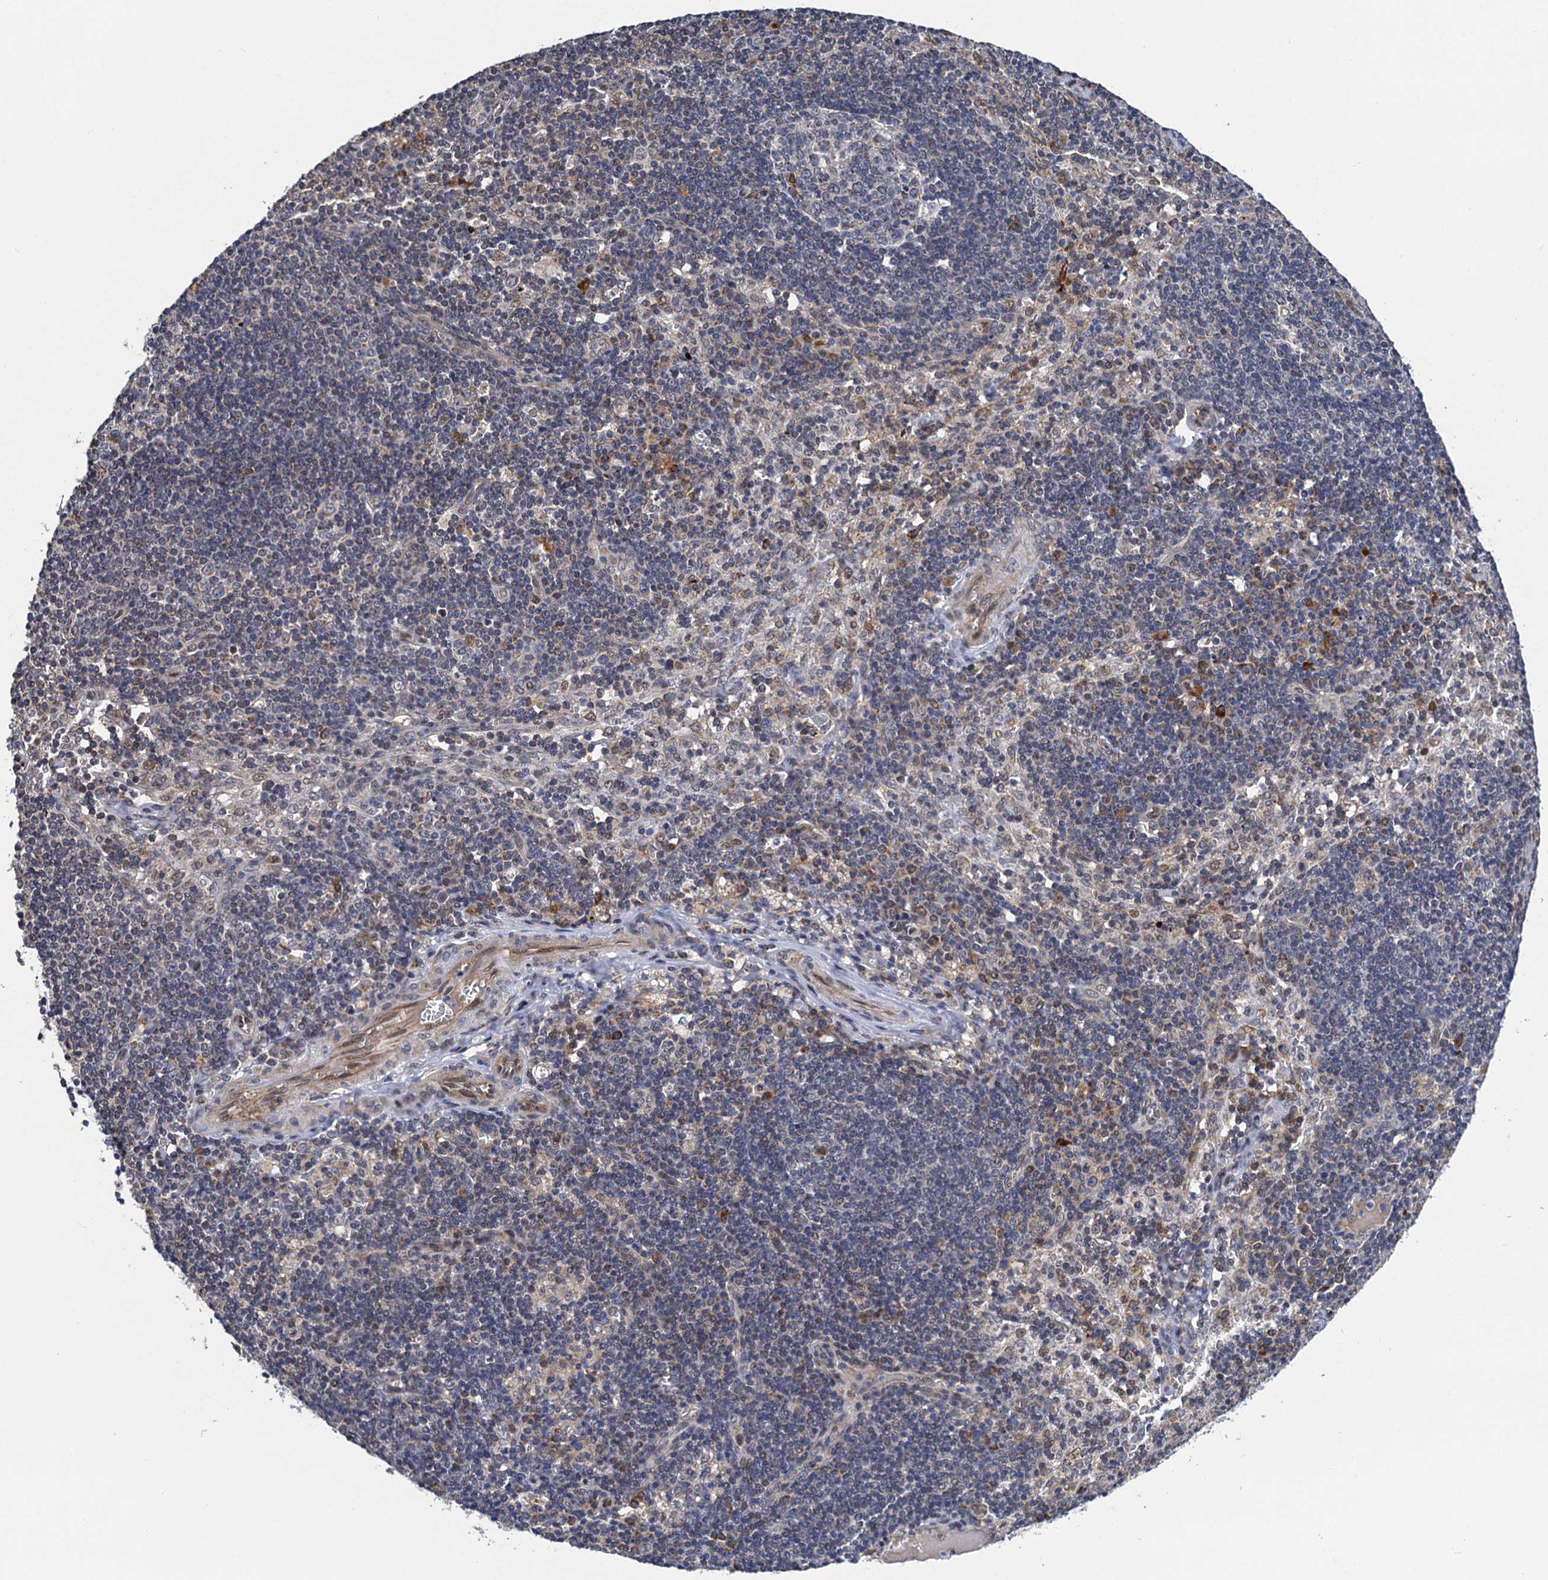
{"staining": {"intensity": "negative", "quantity": "none", "location": "none"}, "tissue": "lymph node", "cell_type": "Germinal center cells", "image_type": "normal", "snomed": [{"axis": "morphology", "description": "Normal tissue, NOS"}, {"axis": "topography", "description": "Lymph node"}], "caption": "There is no significant positivity in germinal center cells of lymph node. (DAB (3,3'-diaminobenzidine) IHC visualized using brightfield microscopy, high magnification).", "gene": "CMPK2", "patient": {"sex": "male", "age": 58}}